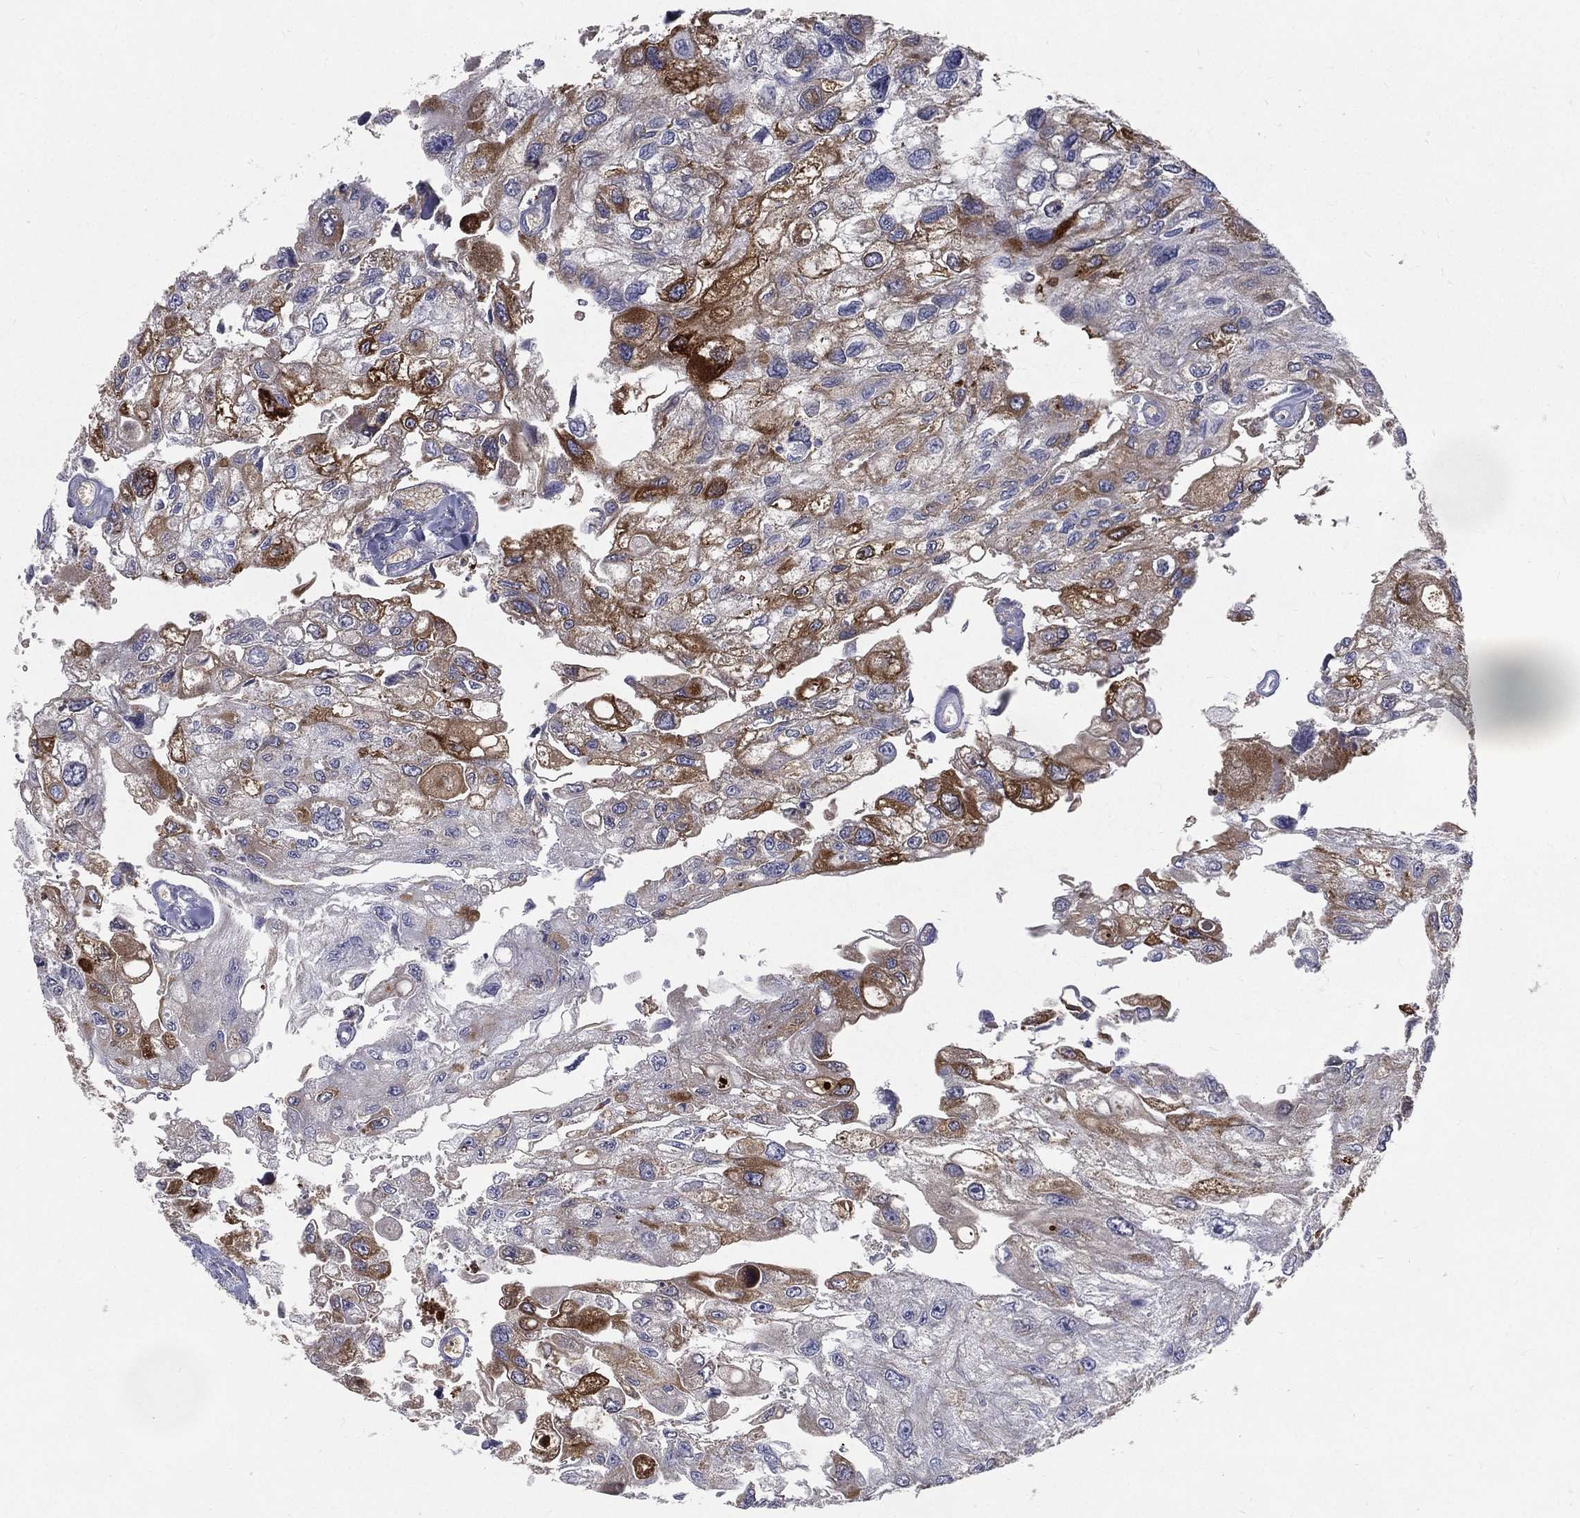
{"staining": {"intensity": "strong", "quantity": "<25%", "location": "cytoplasmic/membranous"}, "tissue": "urothelial cancer", "cell_type": "Tumor cells", "image_type": "cancer", "snomed": [{"axis": "morphology", "description": "Urothelial carcinoma, High grade"}, {"axis": "topography", "description": "Urinary bladder"}], "caption": "Human urothelial cancer stained with a brown dye reveals strong cytoplasmic/membranous positive staining in approximately <25% of tumor cells.", "gene": "CTSW", "patient": {"sex": "male", "age": 59}}